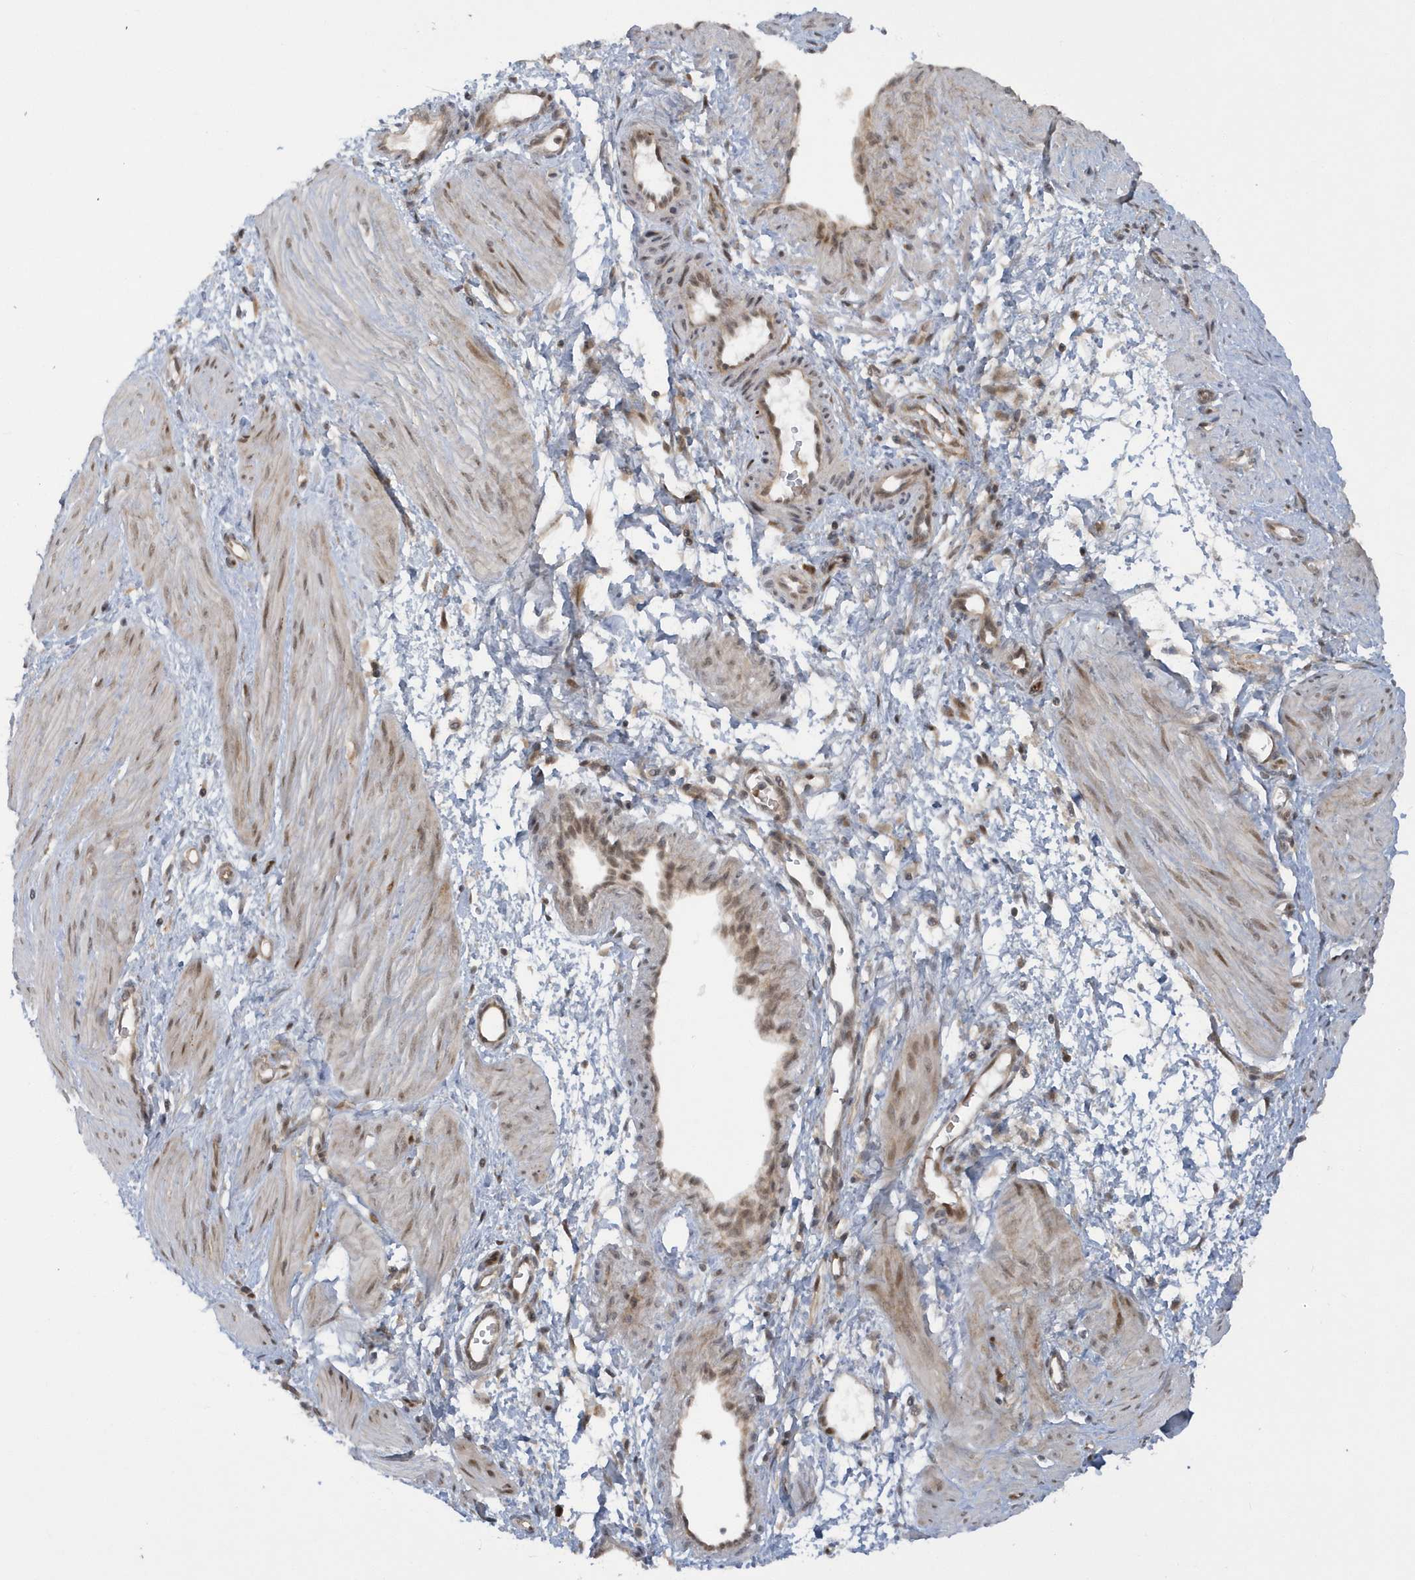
{"staining": {"intensity": "moderate", "quantity": "25%-75%", "location": "nuclear"}, "tissue": "smooth muscle", "cell_type": "Smooth muscle cells", "image_type": "normal", "snomed": [{"axis": "morphology", "description": "Normal tissue, NOS"}, {"axis": "topography", "description": "Endometrium"}], "caption": "The histopathology image reveals immunohistochemical staining of normal smooth muscle. There is moderate nuclear positivity is present in about 25%-75% of smooth muscle cells. (DAB (3,3'-diaminobenzidine) IHC, brown staining for protein, blue staining for nuclei).", "gene": "ATG4A", "patient": {"sex": "female", "age": 33}}